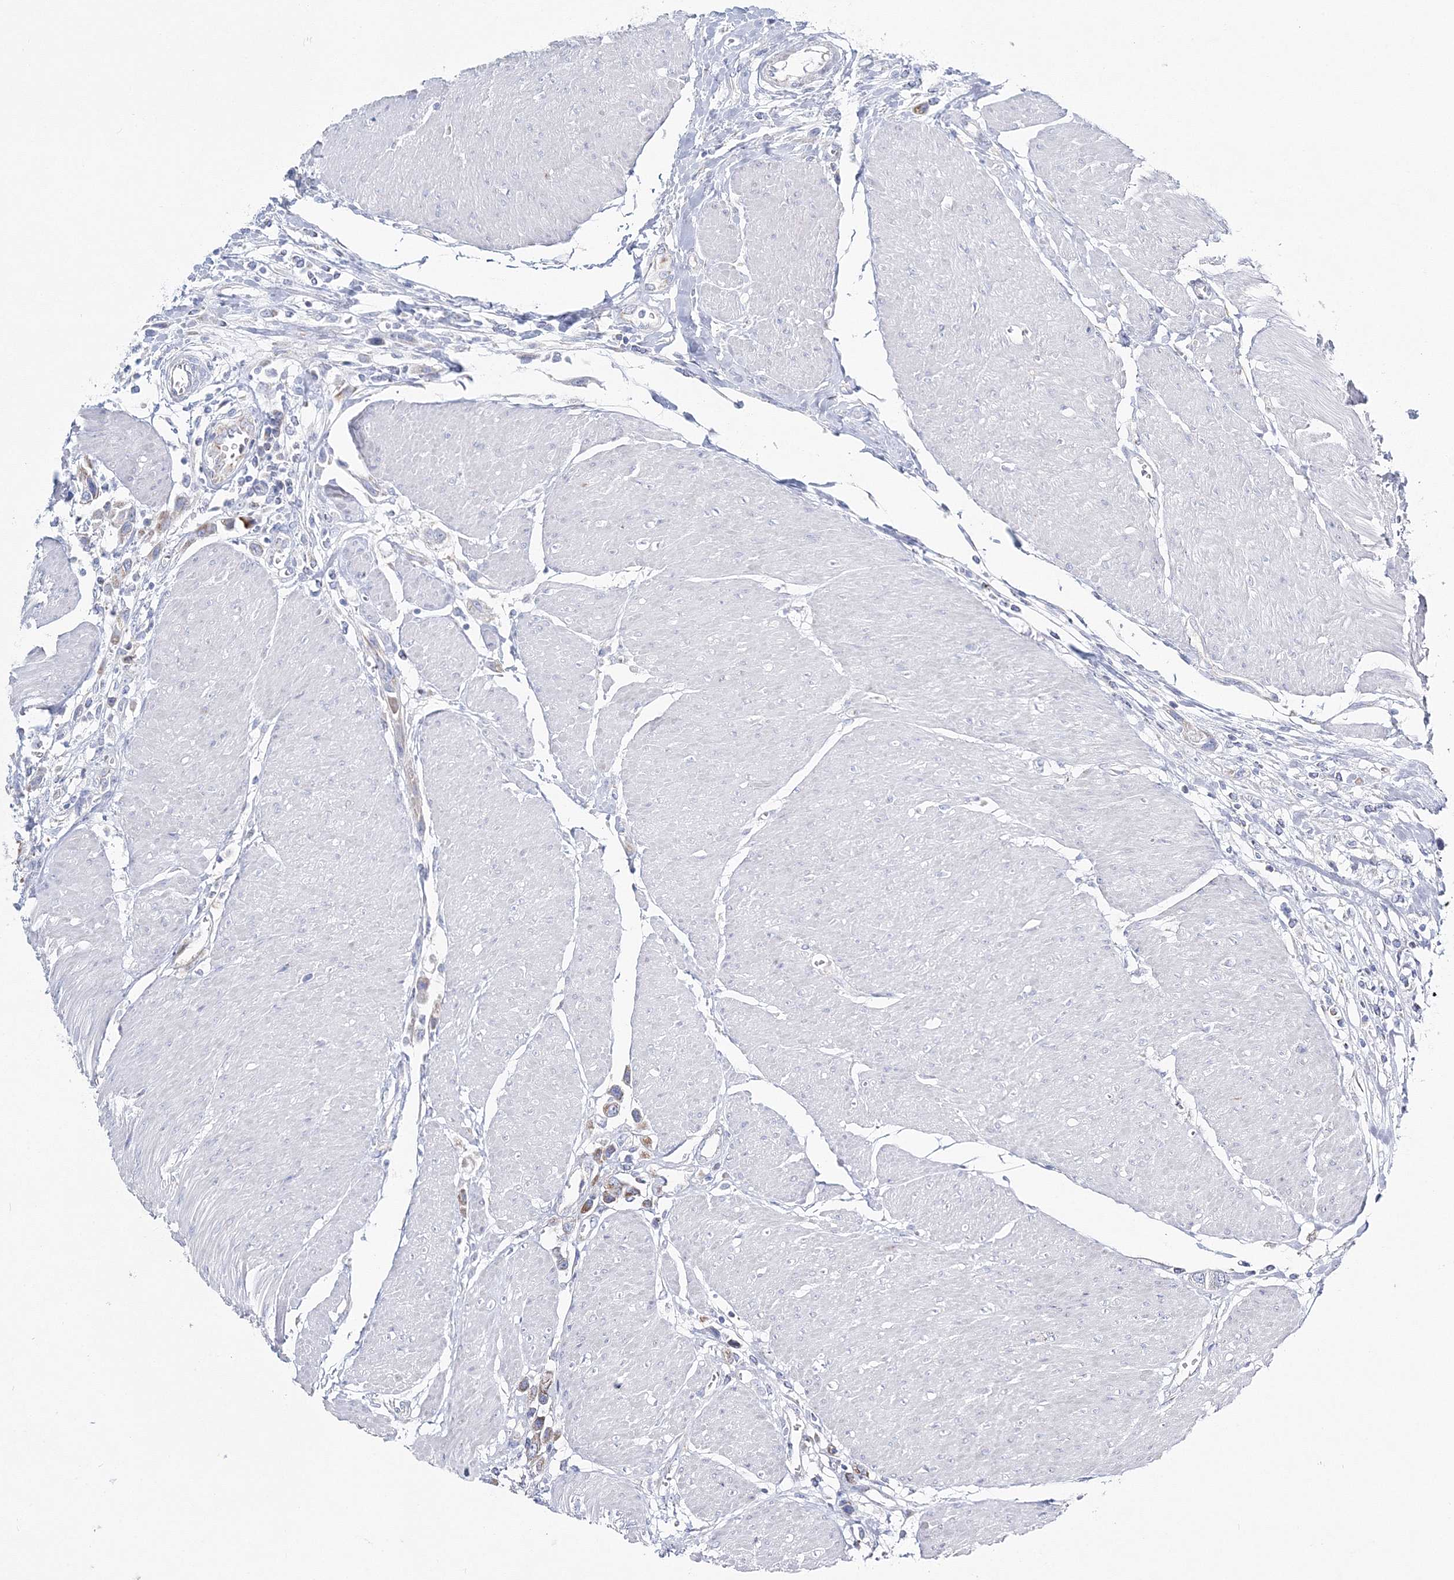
{"staining": {"intensity": "weak", "quantity": "<25%", "location": "cytoplasmic/membranous"}, "tissue": "urothelial cancer", "cell_type": "Tumor cells", "image_type": "cancer", "snomed": [{"axis": "morphology", "description": "Urothelial carcinoma, High grade"}, {"axis": "topography", "description": "Urinary bladder"}], "caption": "Immunohistochemistry photomicrograph of urothelial cancer stained for a protein (brown), which exhibits no expression in tumor cells. The staining is performed using DAB brown chromogen with nuclei counter-stained in using hematoxylin.", "gene": "HIBCH", "patient": {"sex": "male", "age": 50}}